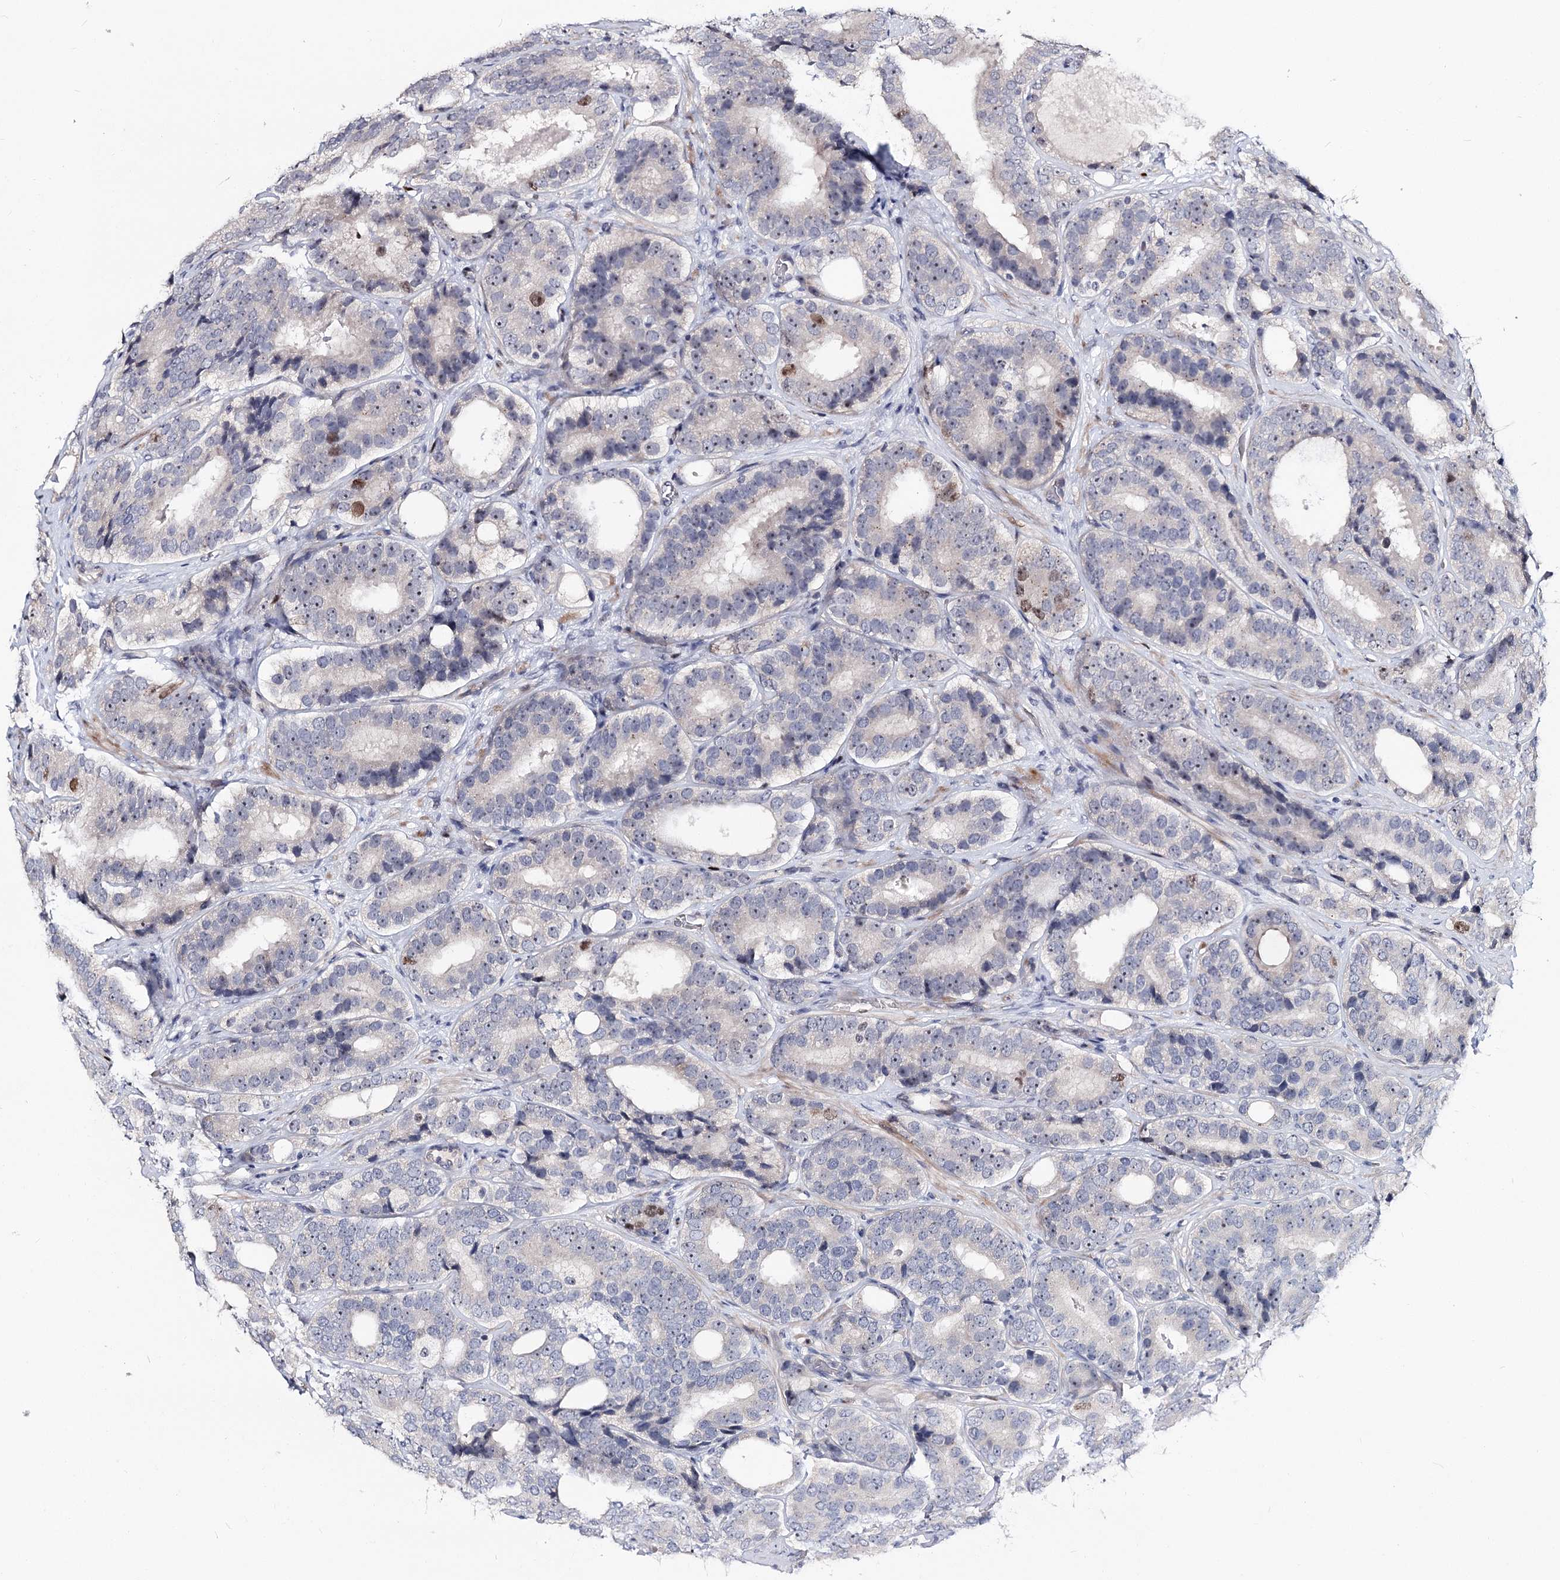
{"staining": {"intensity": "negative", "quantity": "none", "location": "none"}, "tissue": "prostate cancer", "cell_type": "Tumor cells", "image_type": "cancer", "snomed": [{"axis": "morphology", "description": "Adenocarcinoma, High grade"}, {"axis": "topography", "description": "Prostate"}], "caption": "Prostate cancer (high-grade adenocarcinoma) stained for a protein using immunohistochemistry (IHC) shows no staining tumor cells.", "gene": "PIK3C2A", "patient": {"sex": "male", "age": 56}}